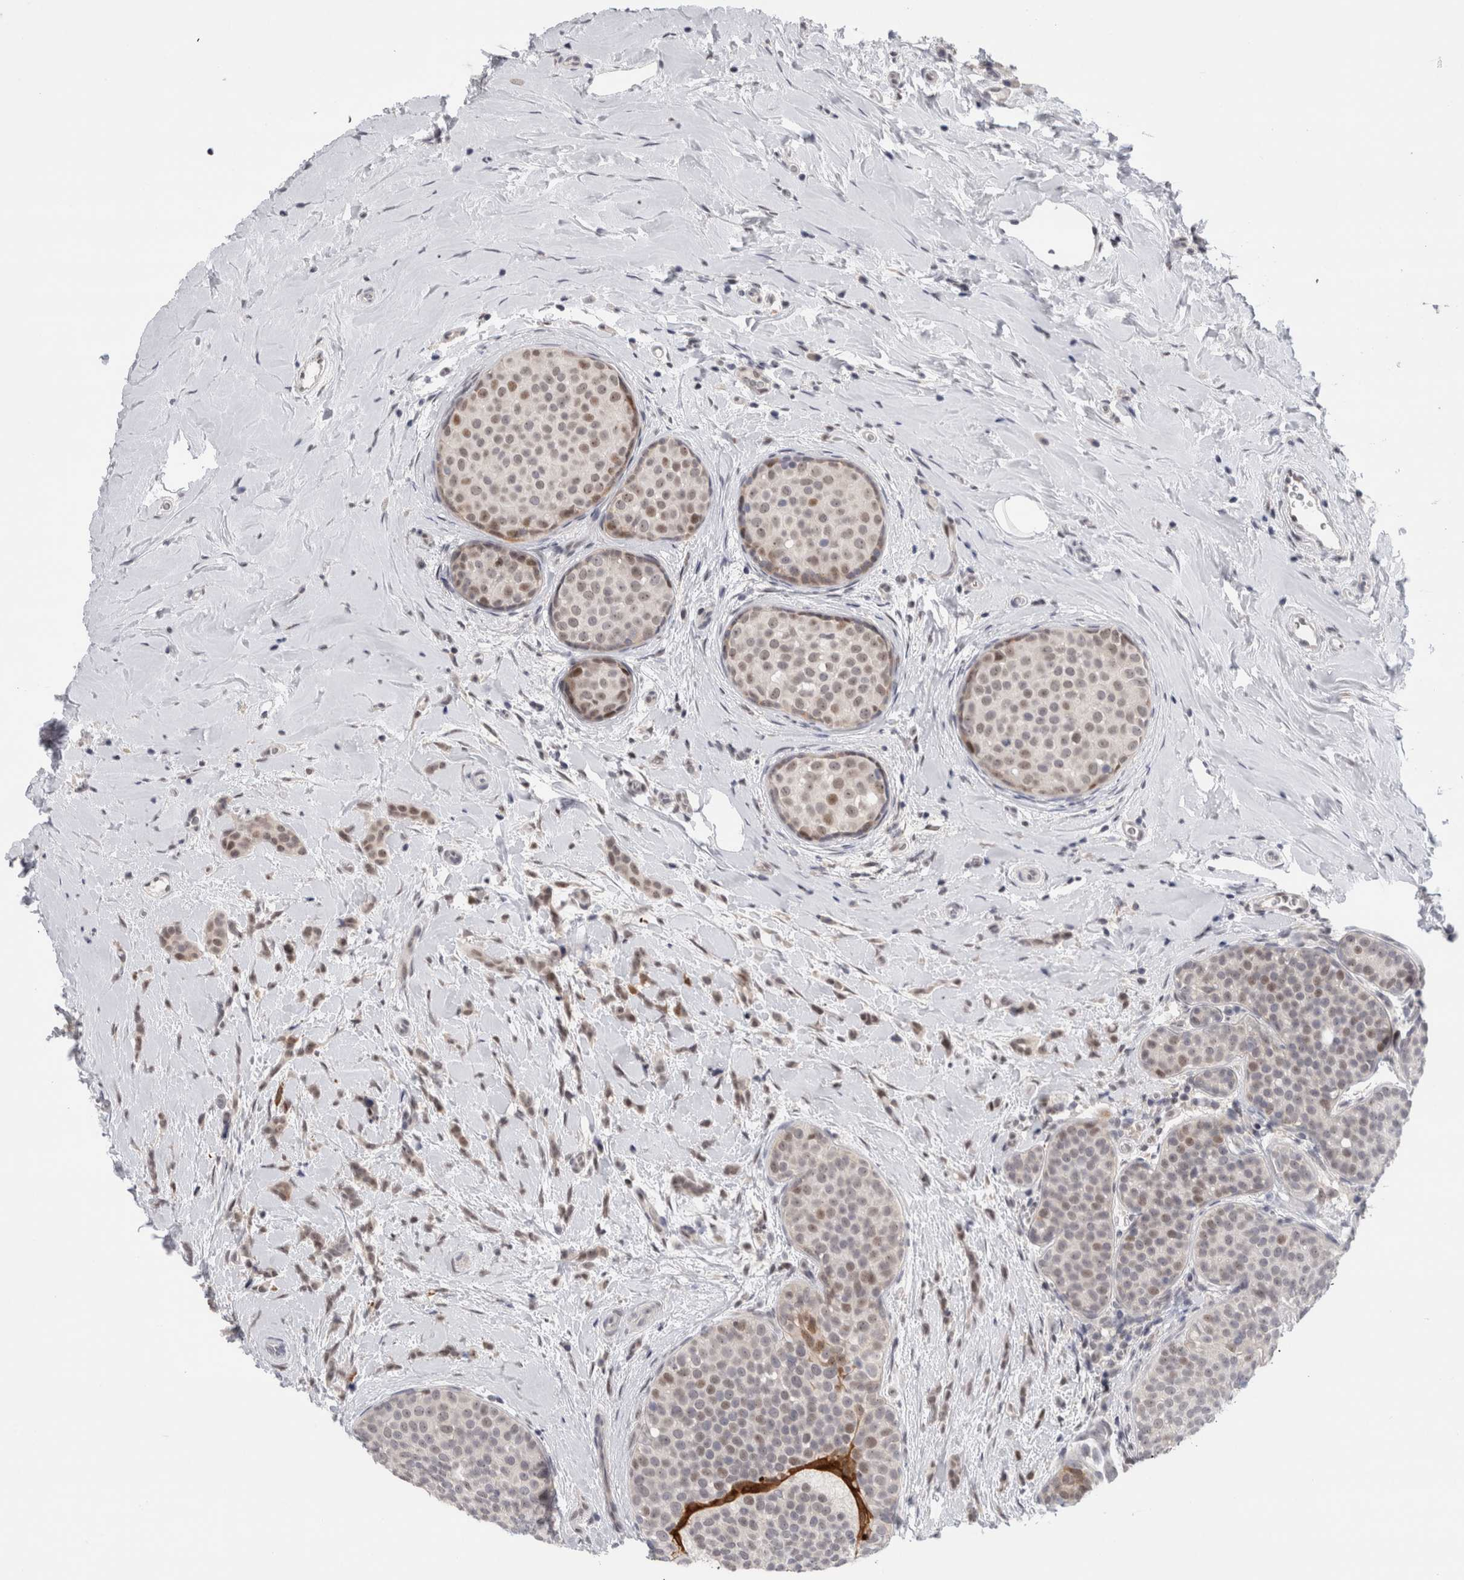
{"staining": {"intensity": "weak", "quantity": "<25%", "location": "nuclear"}, "tissue": "breast cancer", "cell_type": "Tumor cells", "image_type": "cancer", "snomed": [{"axis": "morphology", "description": "Lobular carcinoma, in situ"}, {"axis": "morphology", "description": "Lobular carcinoma"}, {"axis": "topography", "description": "Breast"}], "caption": "Immunohistochemical staining of lobular carcinoma (breast) shows no significant expression in tumor cells.", "gene": "ZNF521", "patient": {"sex": "female", "age": 41}}